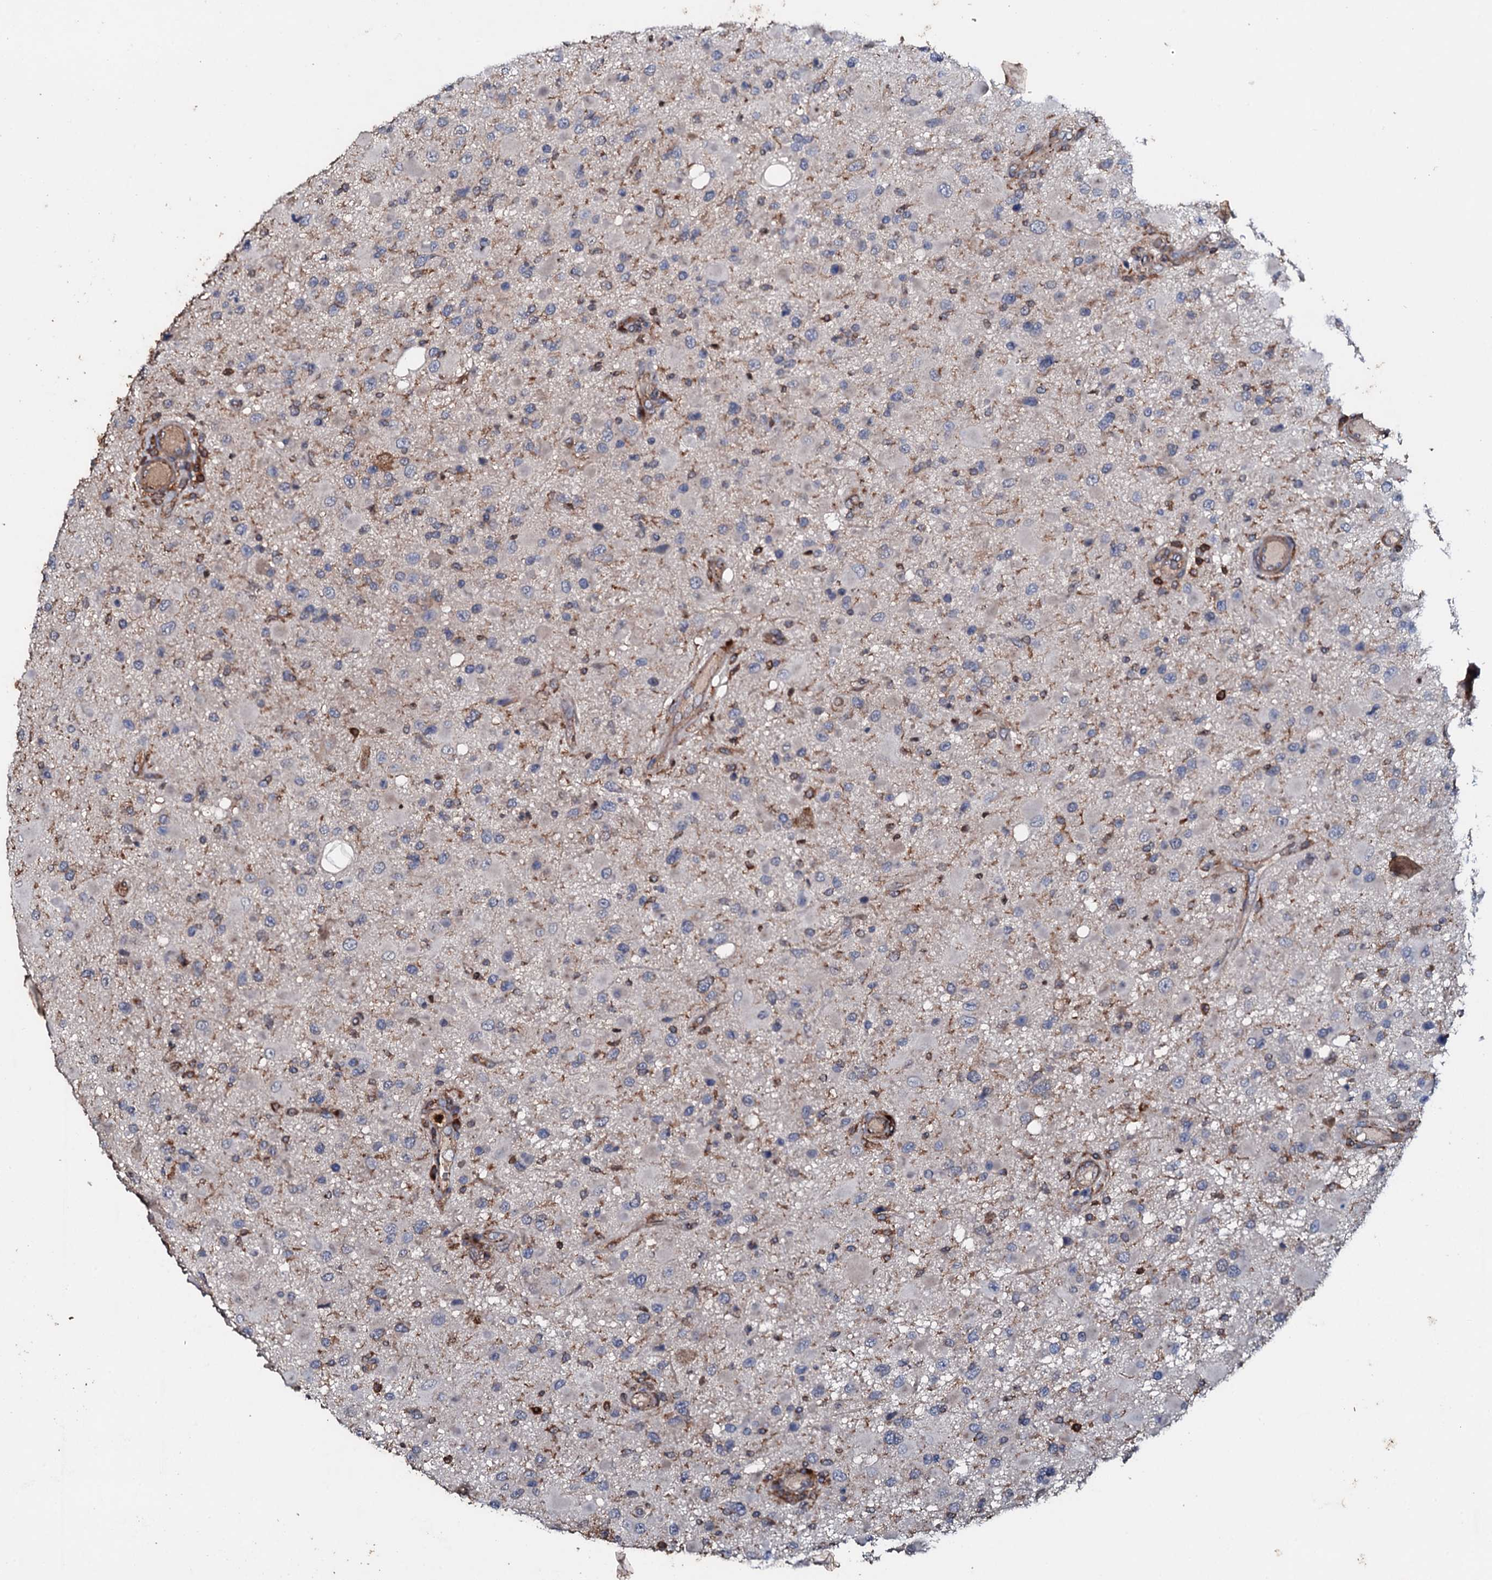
{"staining": {"intensity": "negative", "quantity": "none", "location": "none"}, "tissue": "glioma", "cell_type": "Tumor cells", "image_type": "cancer", "snomed": [{"axis": "morphology", "description": "Glioma, malignant, High grade"}, {"axis": "topography", "description": "Brain"}], "caption": "DAB (3,3'-diaminobenzidine) immunohistochemical staining of human glioma shows no significant staining in tumor cells. (DAB (3,3'-diaminobenzidine) IHC with hematoxylin counter stain).", "gene": "GRK2", "patient": {"sex": "male", "age": 53}}